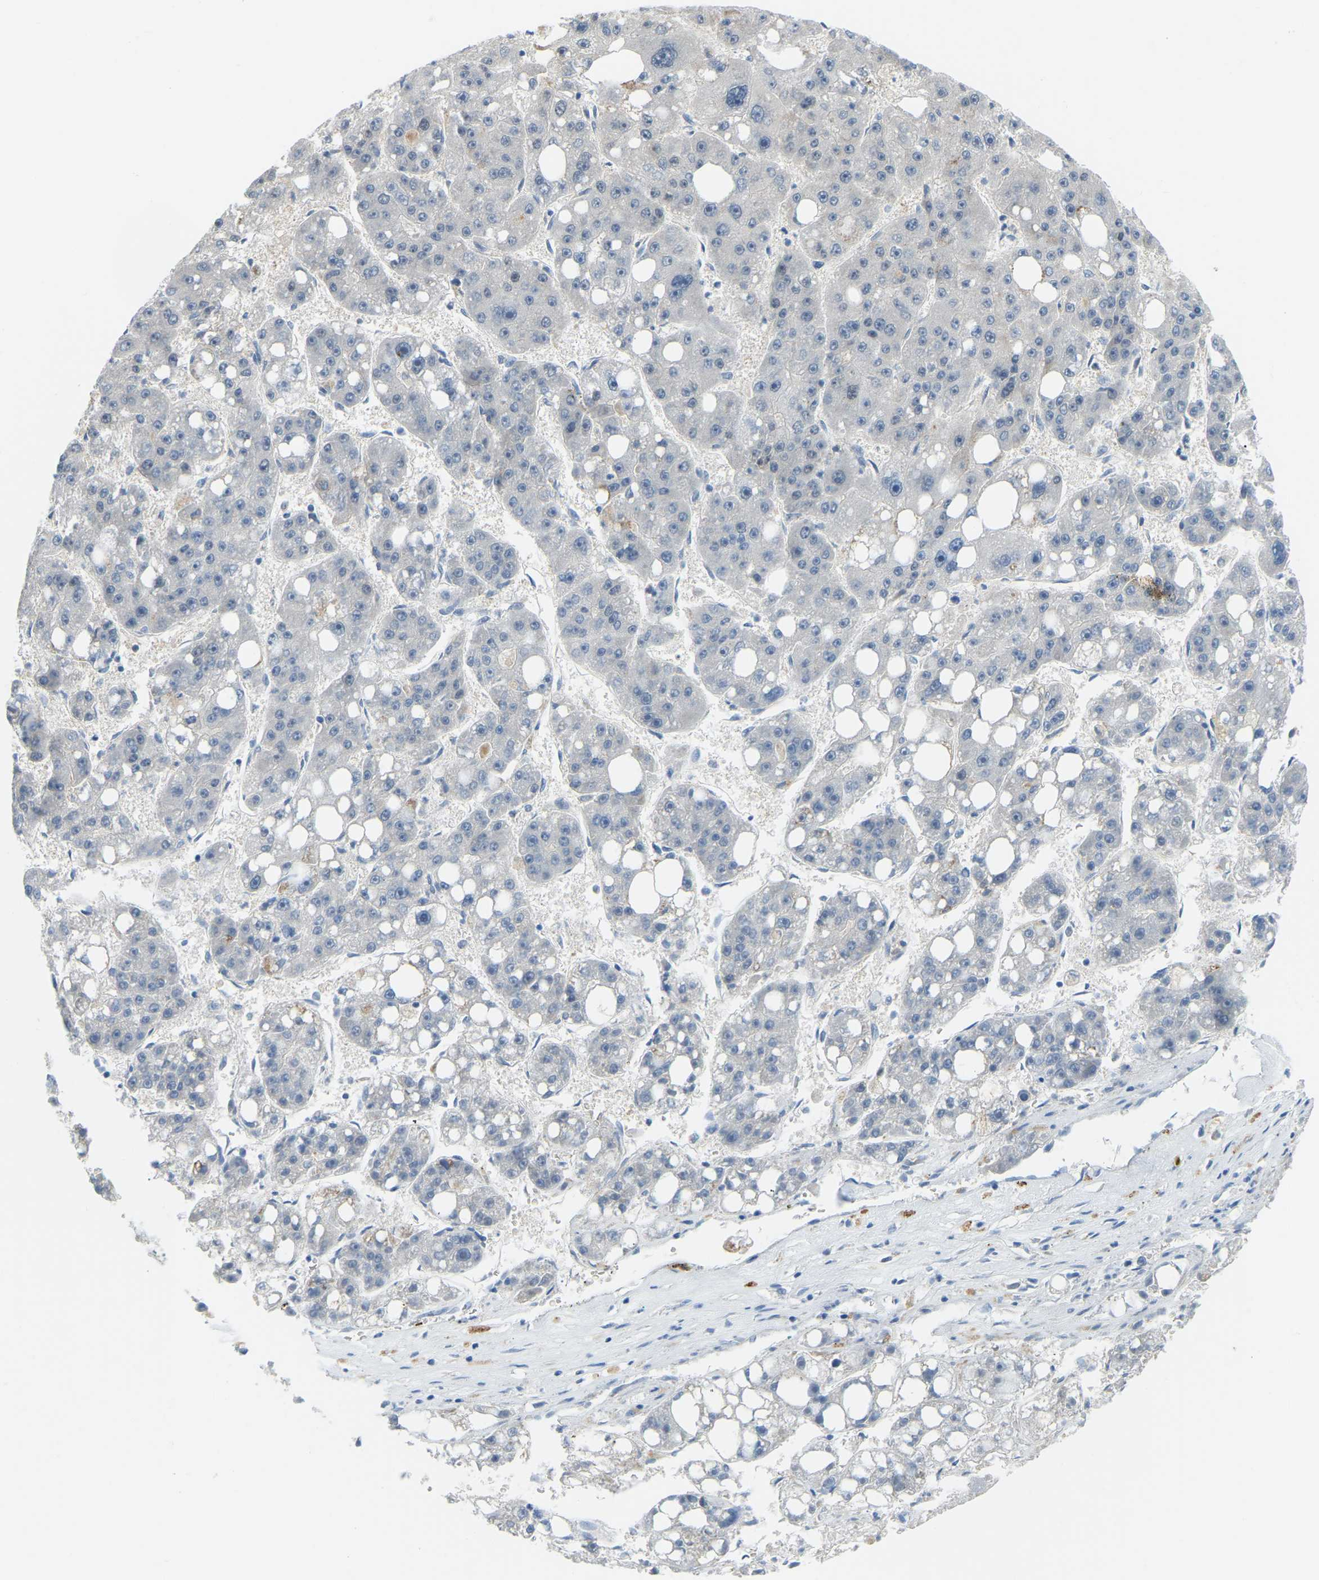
{"staining": {"intensity": "negative", "quantity": "none", "location": "none"}, "tissue": "liver cancer", "cell_type": "Tumor cells", "image_type": "cancer", "snomed": [{"axis": "morphology", "description": "Carcinoma, Hepatocellular, NOS"}, {"axis": "topography", "description": "Liver"}], "caption": "Human hepatocellular carcinoma (liver) stained for a protein using immunohistochemistry reveals no staining in tumor cells.", "gene": "NME8", "patient": {"sex": "female", "age": 61}}